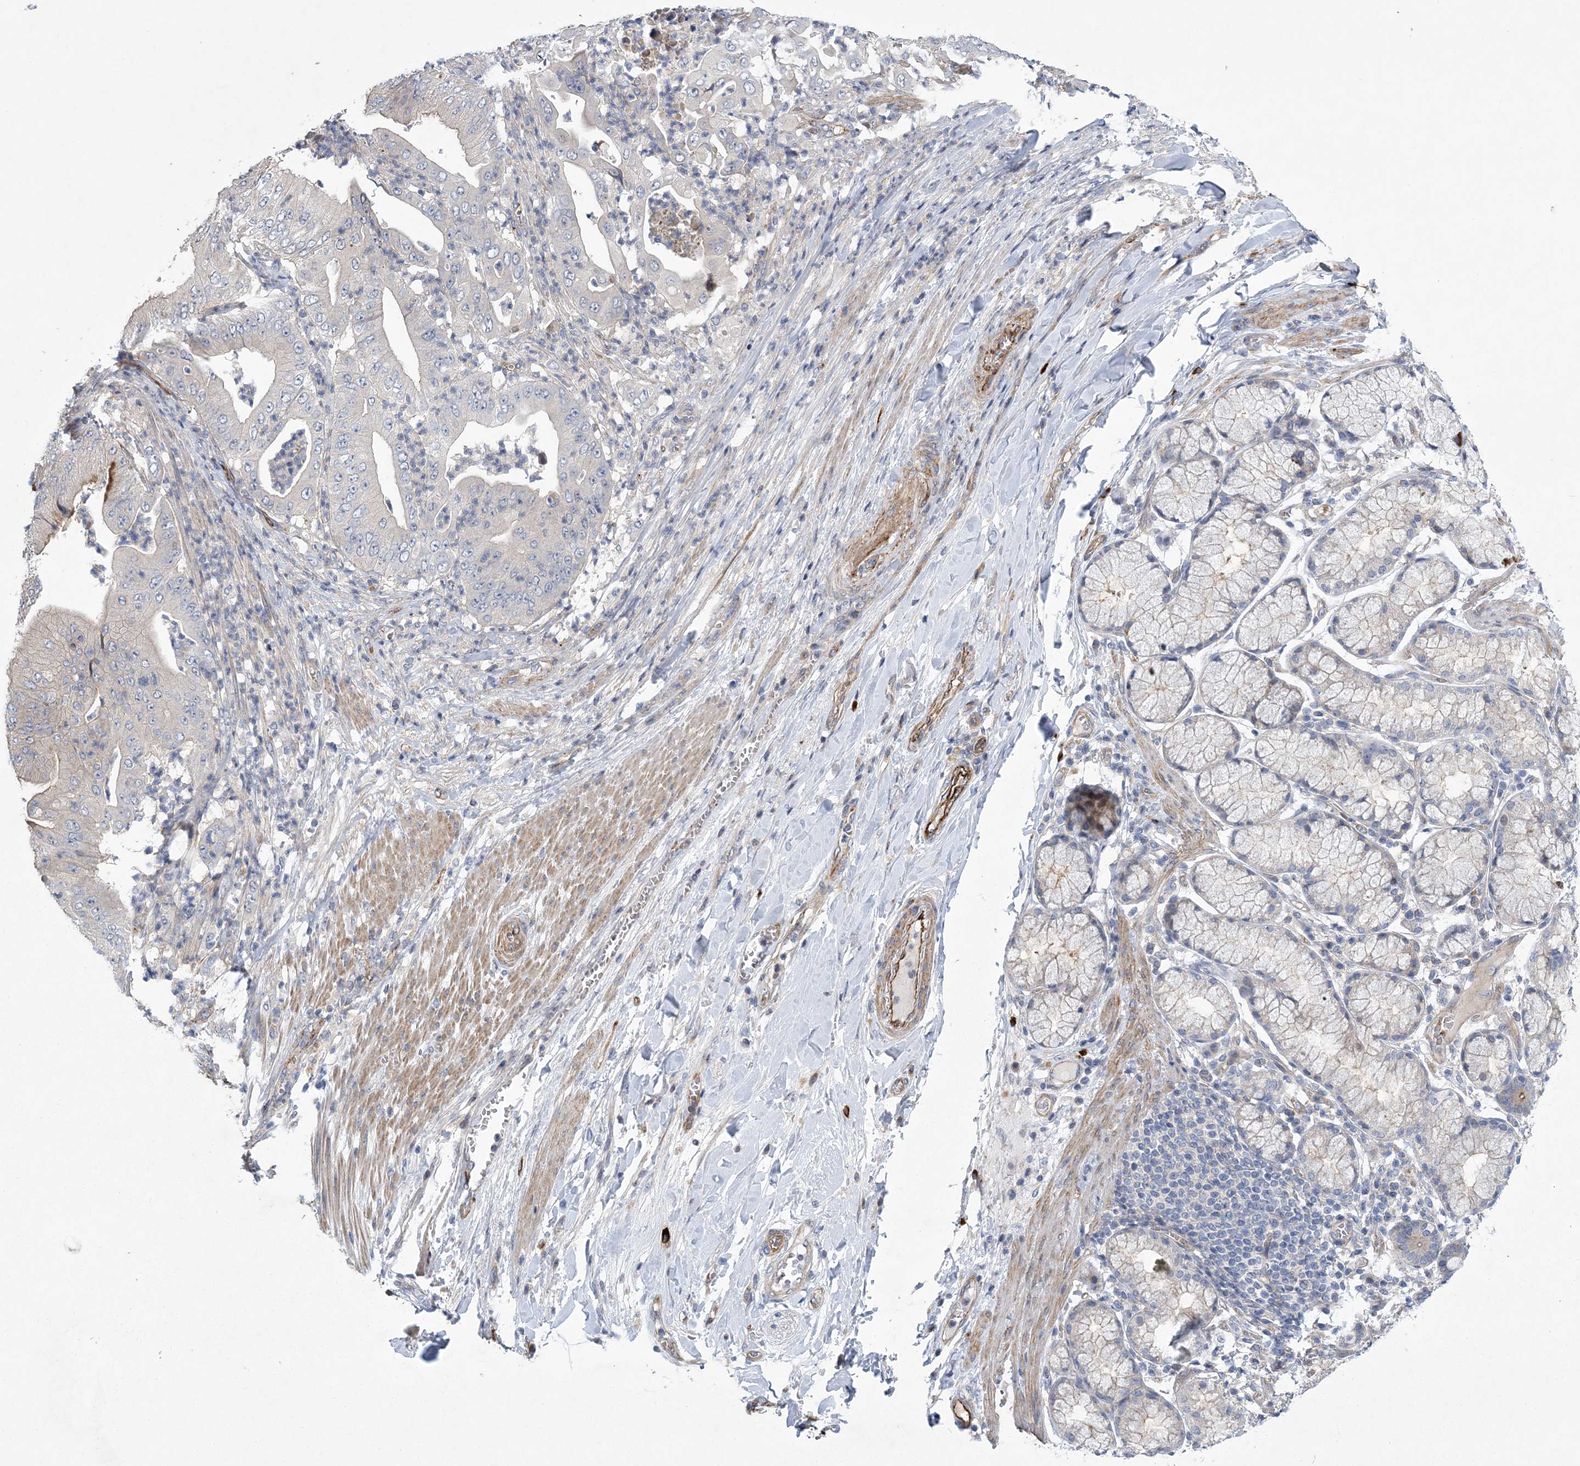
{"staining": {"intensity": "negative", "quantity": "none", "location": "none"}, "tissue": "pancreatic cancer", "cell_type": "Tumor cells", "image_type": "cancer", "snomed": [{"axis": "morphology", "description": "Adenocarcinoma, NOS"}, {"axis": "topography", "description": "Pancreas"}], "caption": "A photomicrograph of human pancreatic cancer is negative for staining in tumor cells. (Brightfield microscopy of DAB (3,3'-diaminobenzidine) IHC at high magnification).", "gene": "CALN1", "patient": {"sex": "female", "age": 77}}